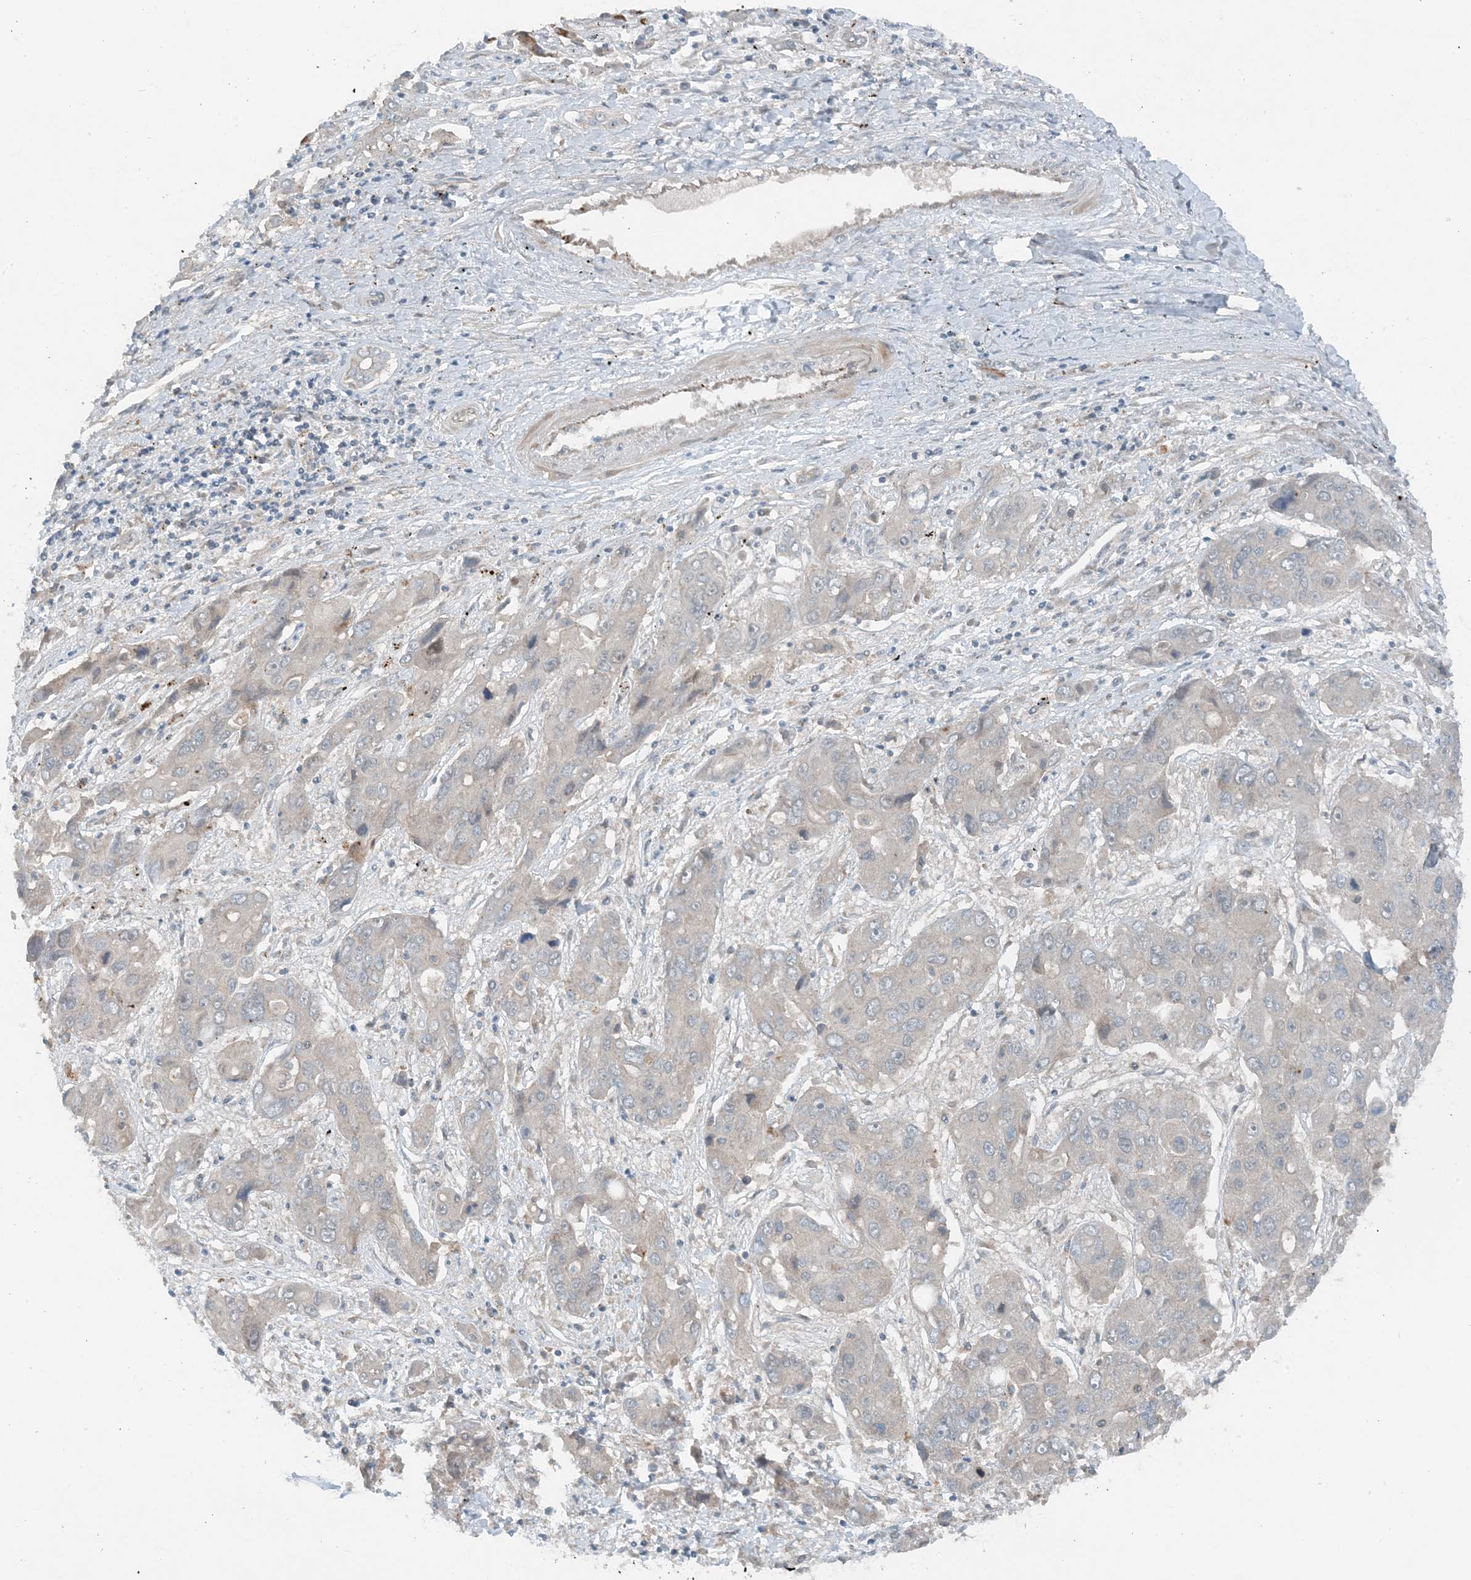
{"staining": {"intensity": "negative", "quantity": "none", "location": "none"}, "tissue": "liver cancer", "cell_type": "Tumor cells", "image_type": "cancer", "snomed": [{"axis": "morphology", "description": "Cholangiocarcinoma"}, {"axis": "topography", "description": "Liver"}], "caption": "Tumor cells are negative for protein expression in human liver cancer (cholangiocarcinoma).", "gene": "MITD1", "patient": {"sex": "male", "age": 67}}